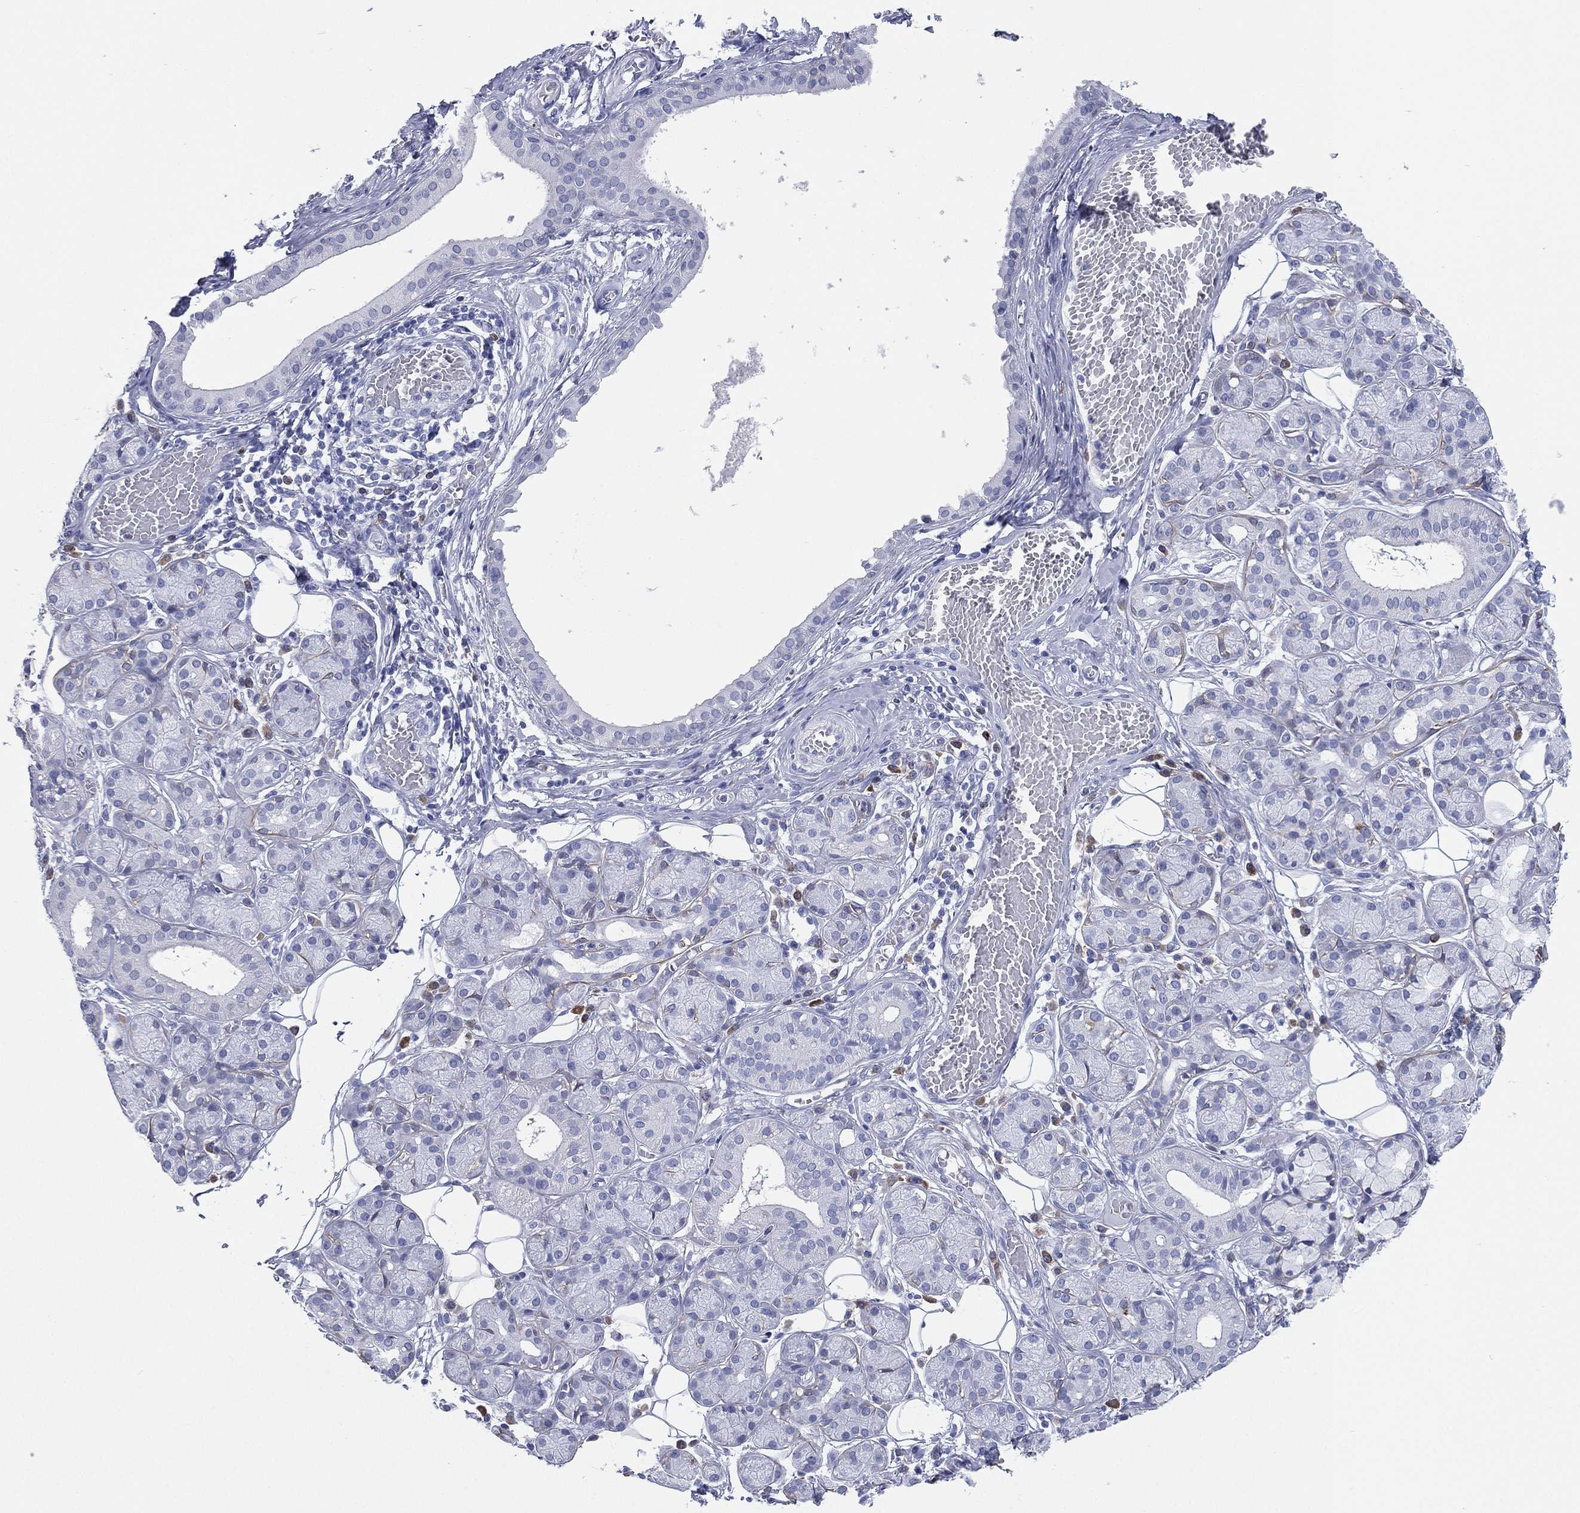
{"staining": {"intensity": "negative", "quantity": "none", "location": "none"}, "tissue": "salivary gland", "cell_type": "Glandular cells", "image_type": "normal", "snomed": [{"axis": "morphology", "description": "Normal tissue, NOS"}, {"axis": "topography", "description": "Salivary gland"}, {"axis": "topography", "description": "Peripheral nerve tissue"}], "caption": "Protein analysis of benign salivary gland demonstrates no significant positivity in glandular cells. Nuclei are stained in blue.", "gene": "CD79A", "patient": {"sex": "male", "age": 71}}